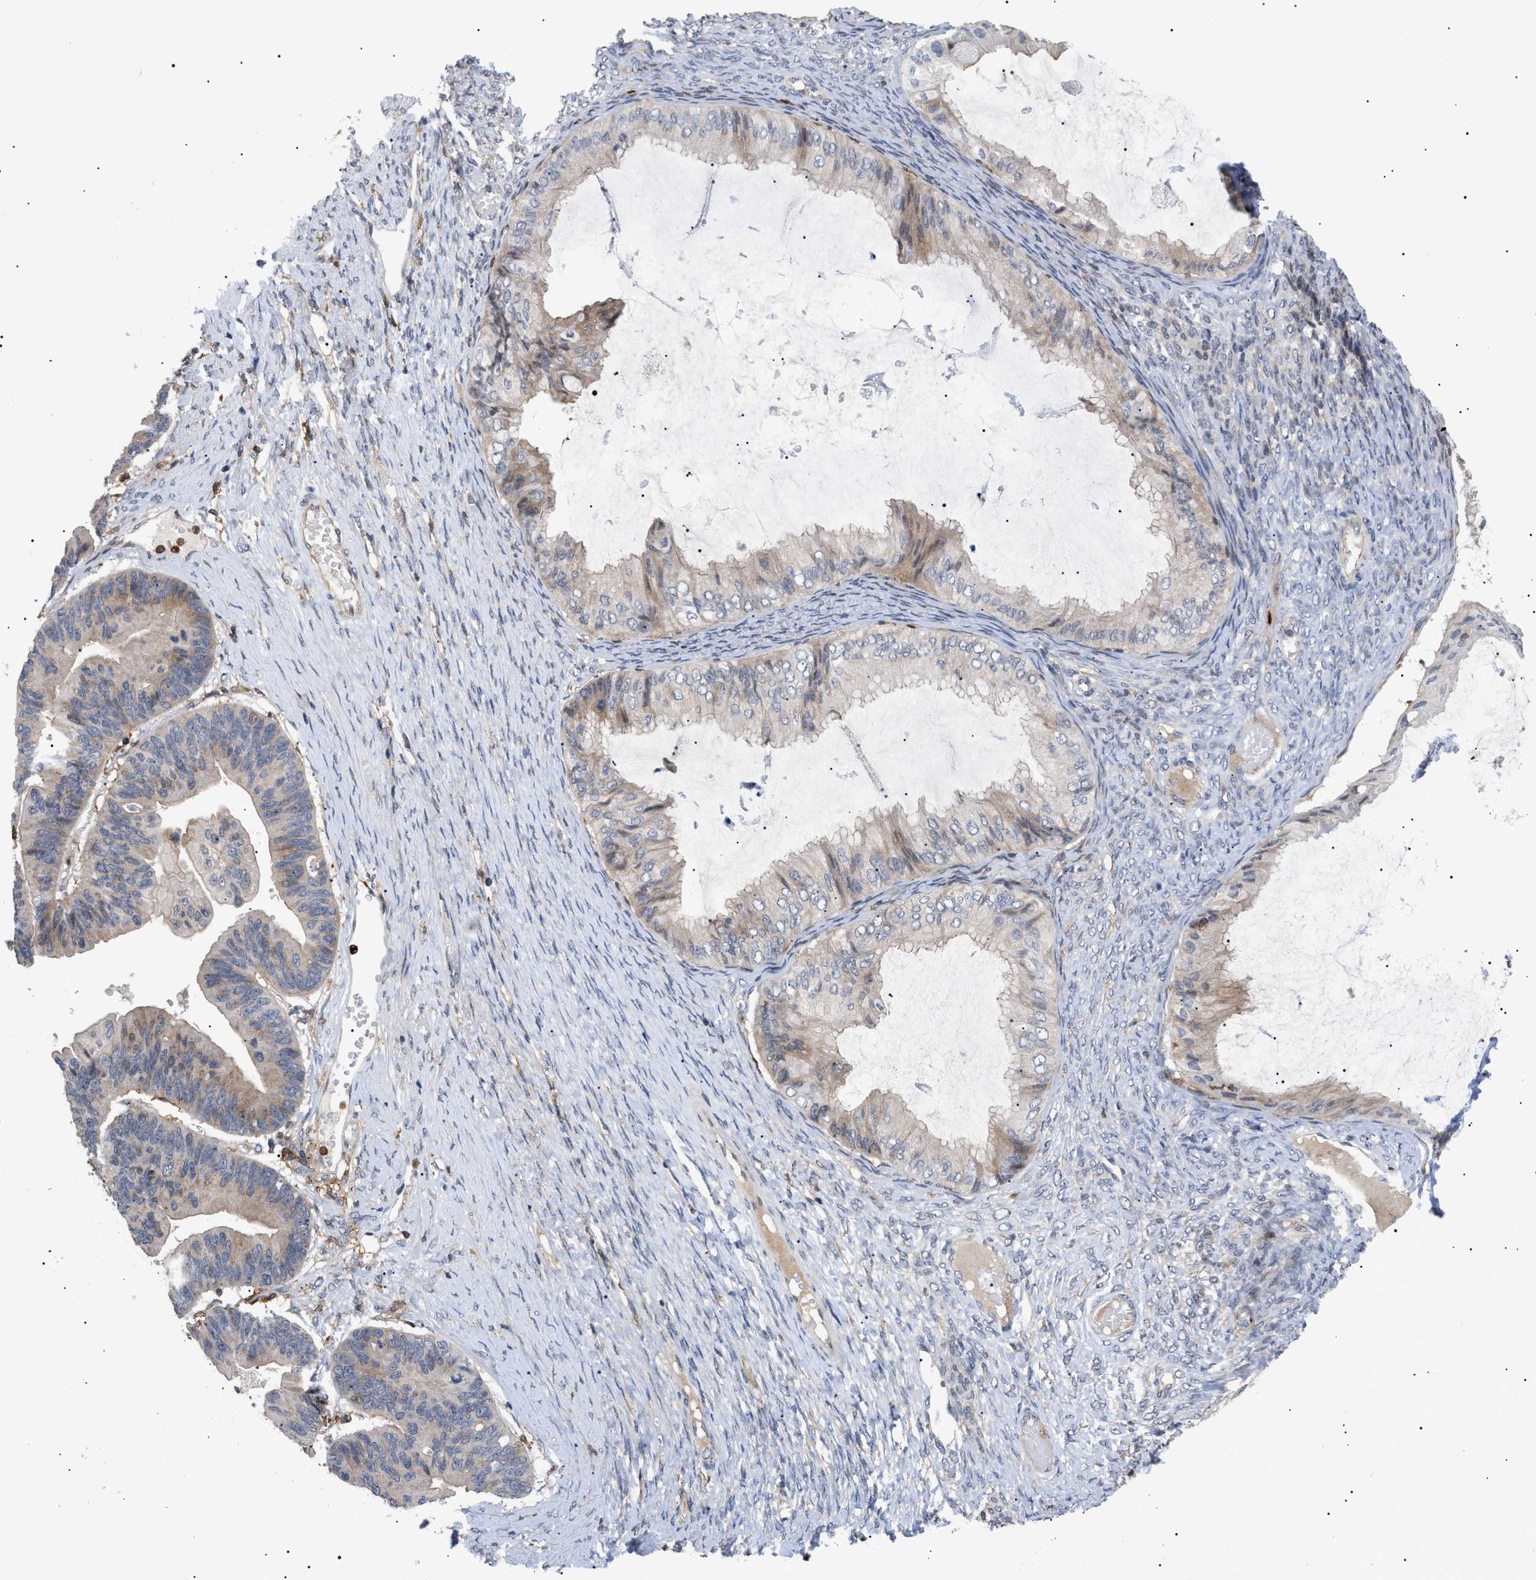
{"staining": {"intensity": "weak", "quantity": "25%-75%", "location": "cytoplasmic/membranous"}, "tissue": "ovarian cancer", "cell_type": "Tumor cells", "image_type": "cancer", "snomed": [{"axis": "morphology", "description": "Cystadenocarcinoma, mucinous, NOS"}, {"axis": "topography", "description": "Ovary"}], "caption": "Ovarian mucinous cystadenocarcinoma was stained to show a protein in brown. There is low levels of weak cytoplasmic/membranous staining in about 25%-75% of tumor cells.", "gene": "CD300A", "patient": {"sex": "female", "age": 61}}